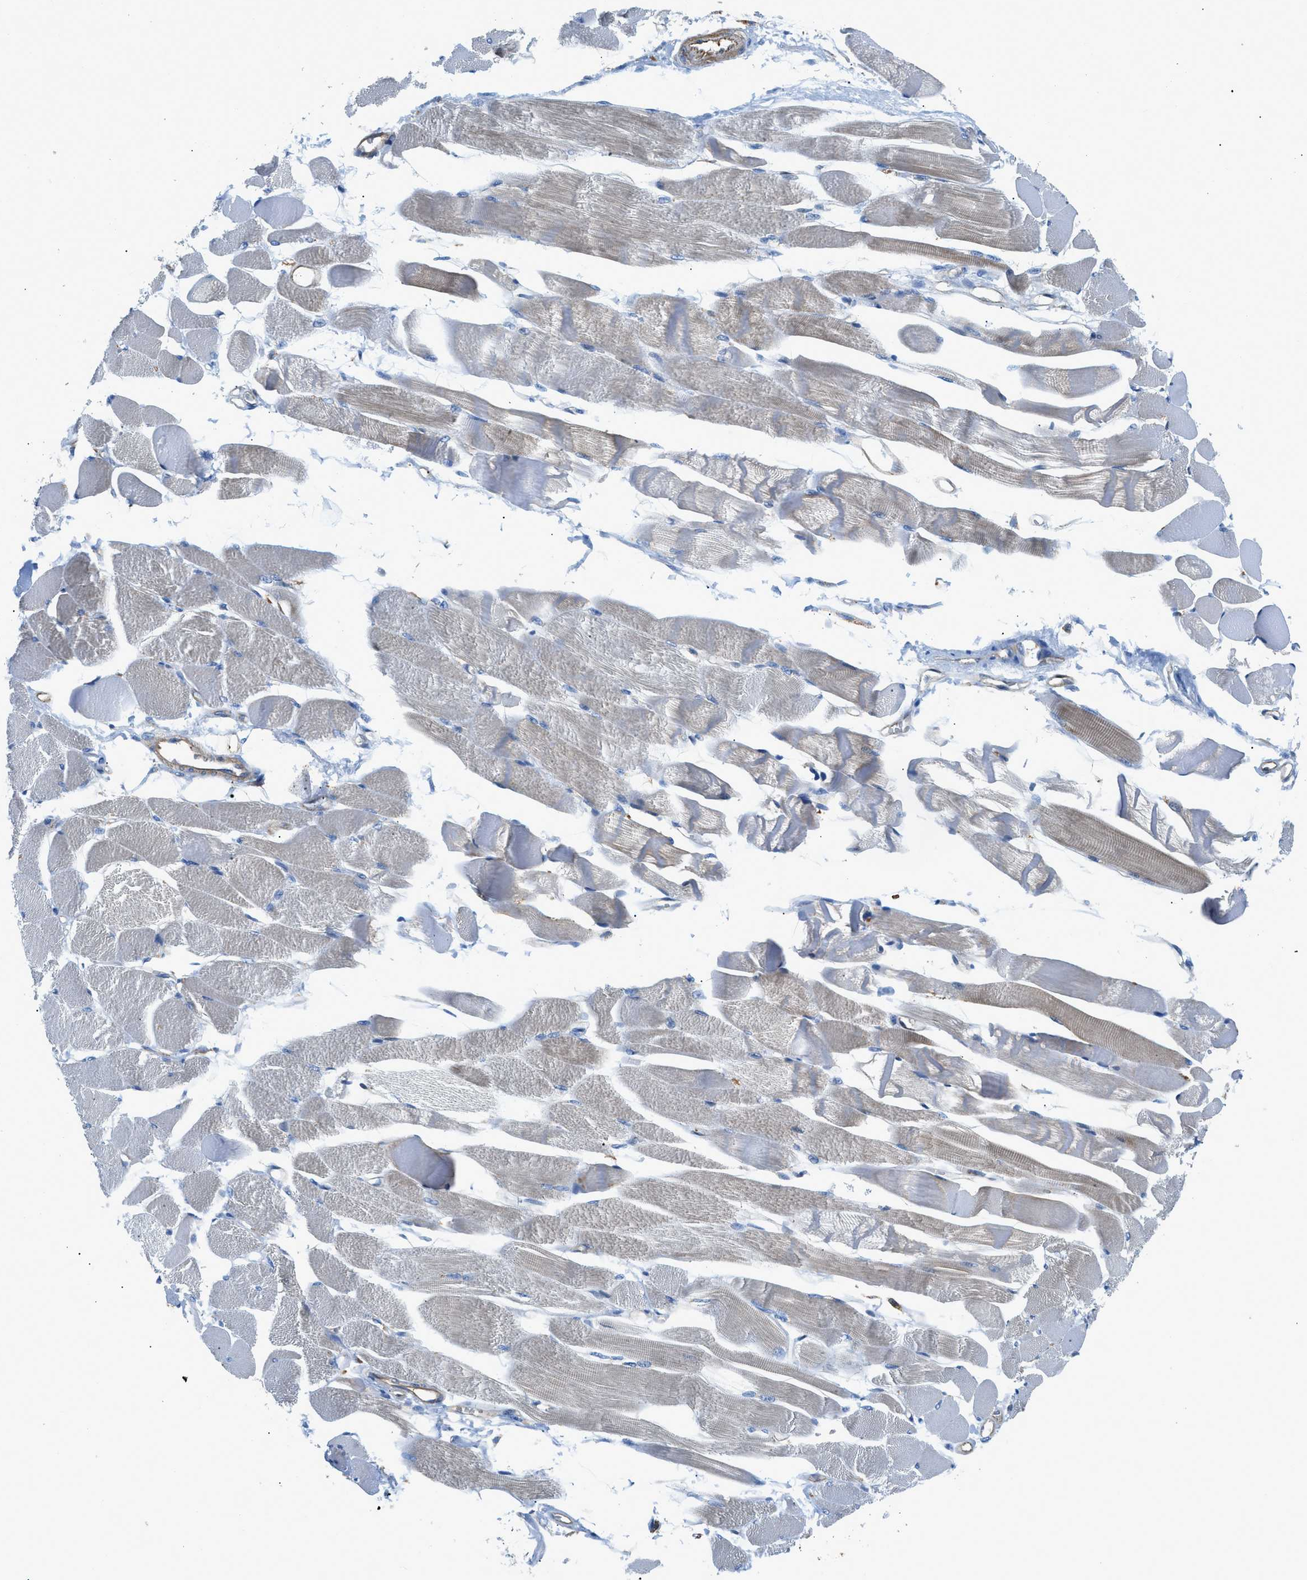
{"staining": {"intensity": "weak", "quantity": "<25%", "location": "cytoplasmic/membranous"}, "tissue": "skeletal muscle", "cell_type": "Myocytes", "image_type": "normal", "snomed": [{"axis": "morphology", "description": "Normal tissue, NOS"}, {"axis": "topography", "description": "Skeletal muscle"}, {"axis": "topography", "description": "Peripheral nerve tissue"}], "caption": "Immunohistochemistry (IHC) histopathology image of normal skeletal muscle: skeletal muscle stained with DAB (3,3'-diaminobenzidine) displays no significant protein positivity in myocytes. (IHC, brightfield microscopy, high magnification).", "gene": "ATP6V0D1", "patient": {"sex": "female", "age": 84}}